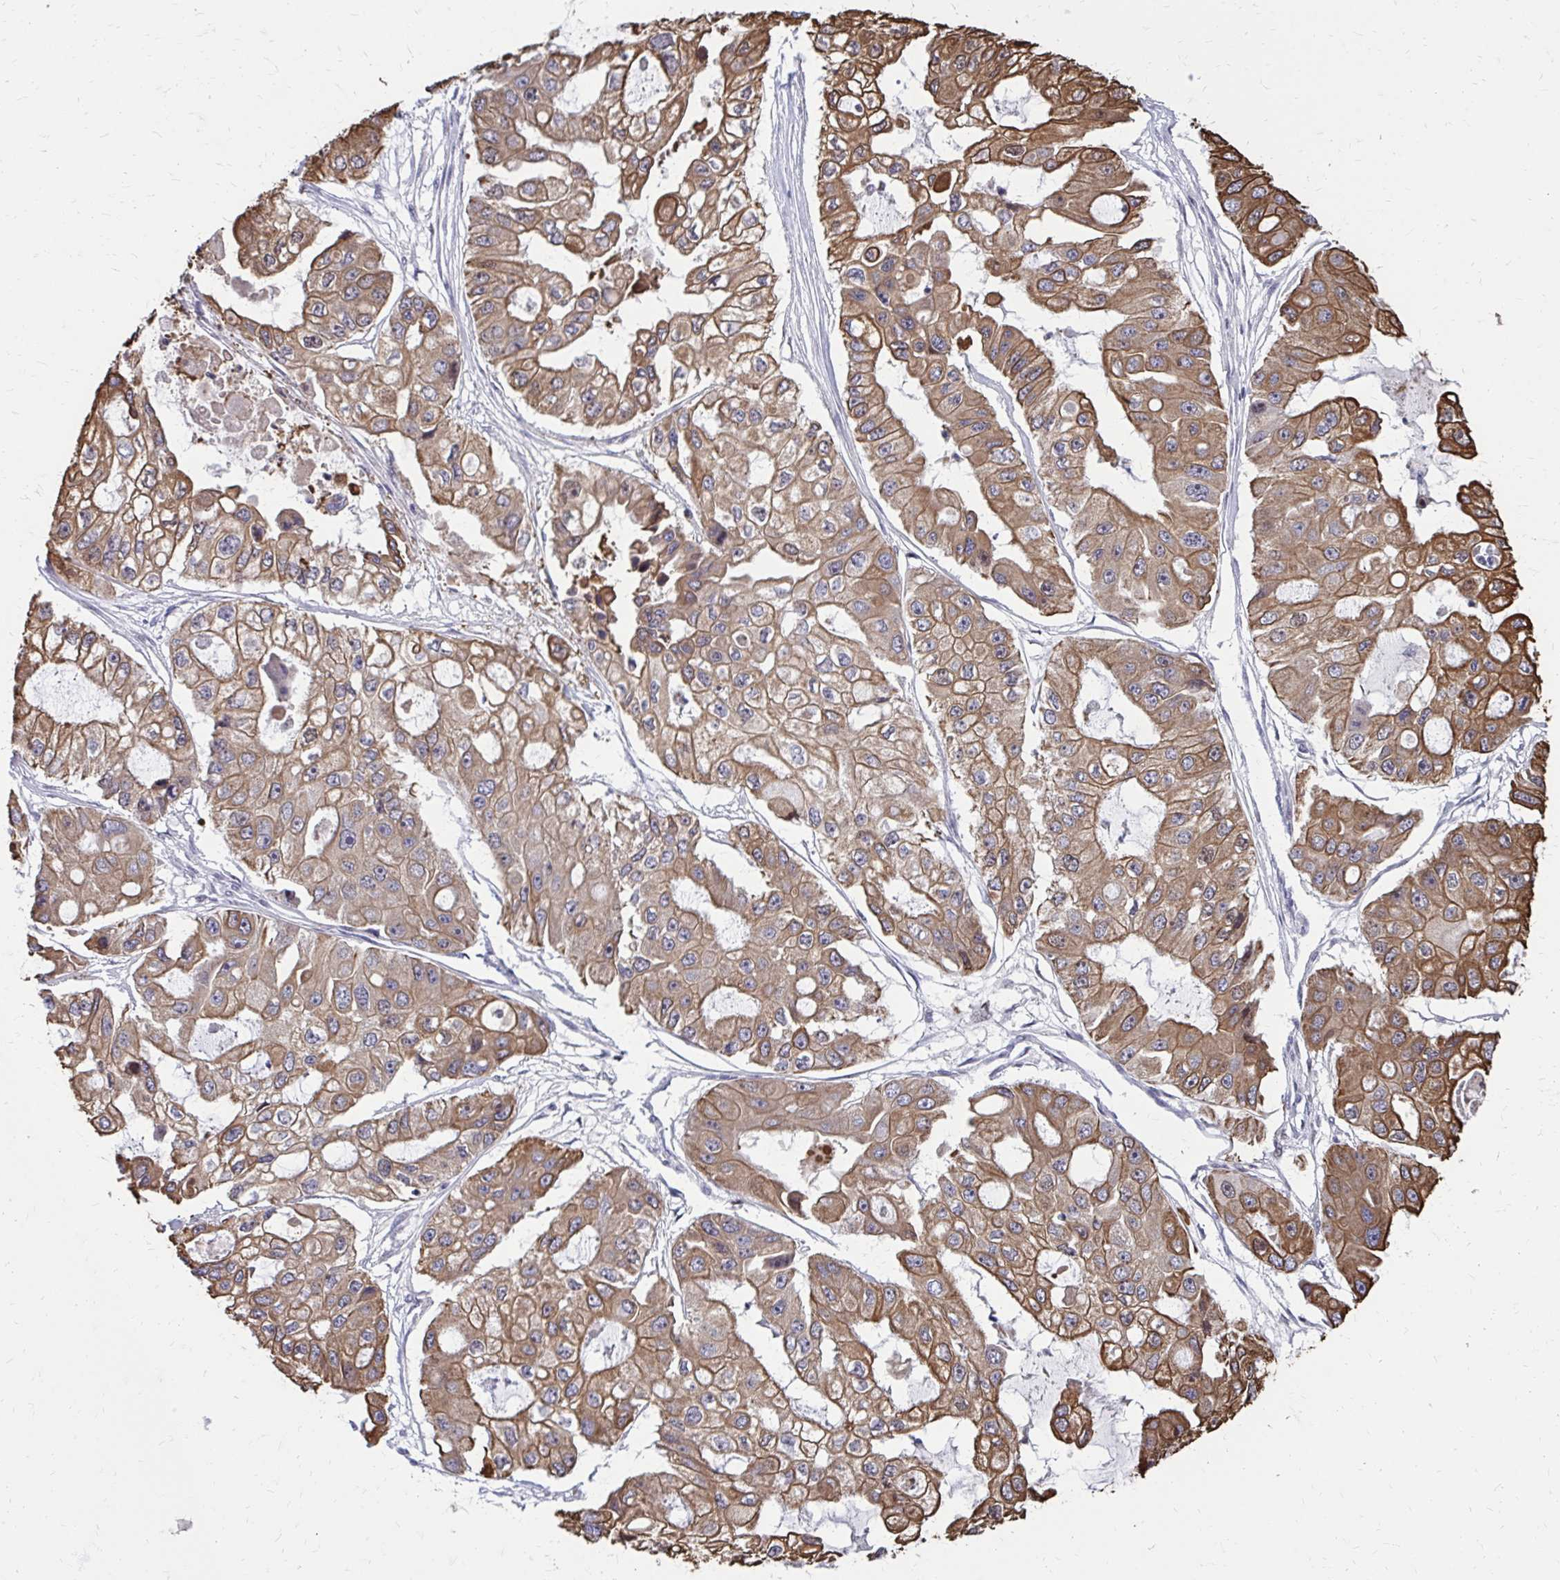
{"staining": {"intensity": "moderate", "quantity": ">75%", "location": "cytoplasmic/membranous"}, "tissue": "ovarian cancer", "cell_type": "Tumor cells", "image_type": "cancer", "snomed": [{"axis": "morphology", "description": "Cystadenocarcinoma, serous, NOS"}, {"axis": "topography", "description": "Ovary"}], "caption": "Brown immunohistochemical staining in human ovarian cancer exhibits moderate cytoplasmic/membranous positivity in about >75% of tumor cells. Nuclei are stained in blue.", "gene": "ANKRD30B", "patient": {"sex": "female", "age": 56}}